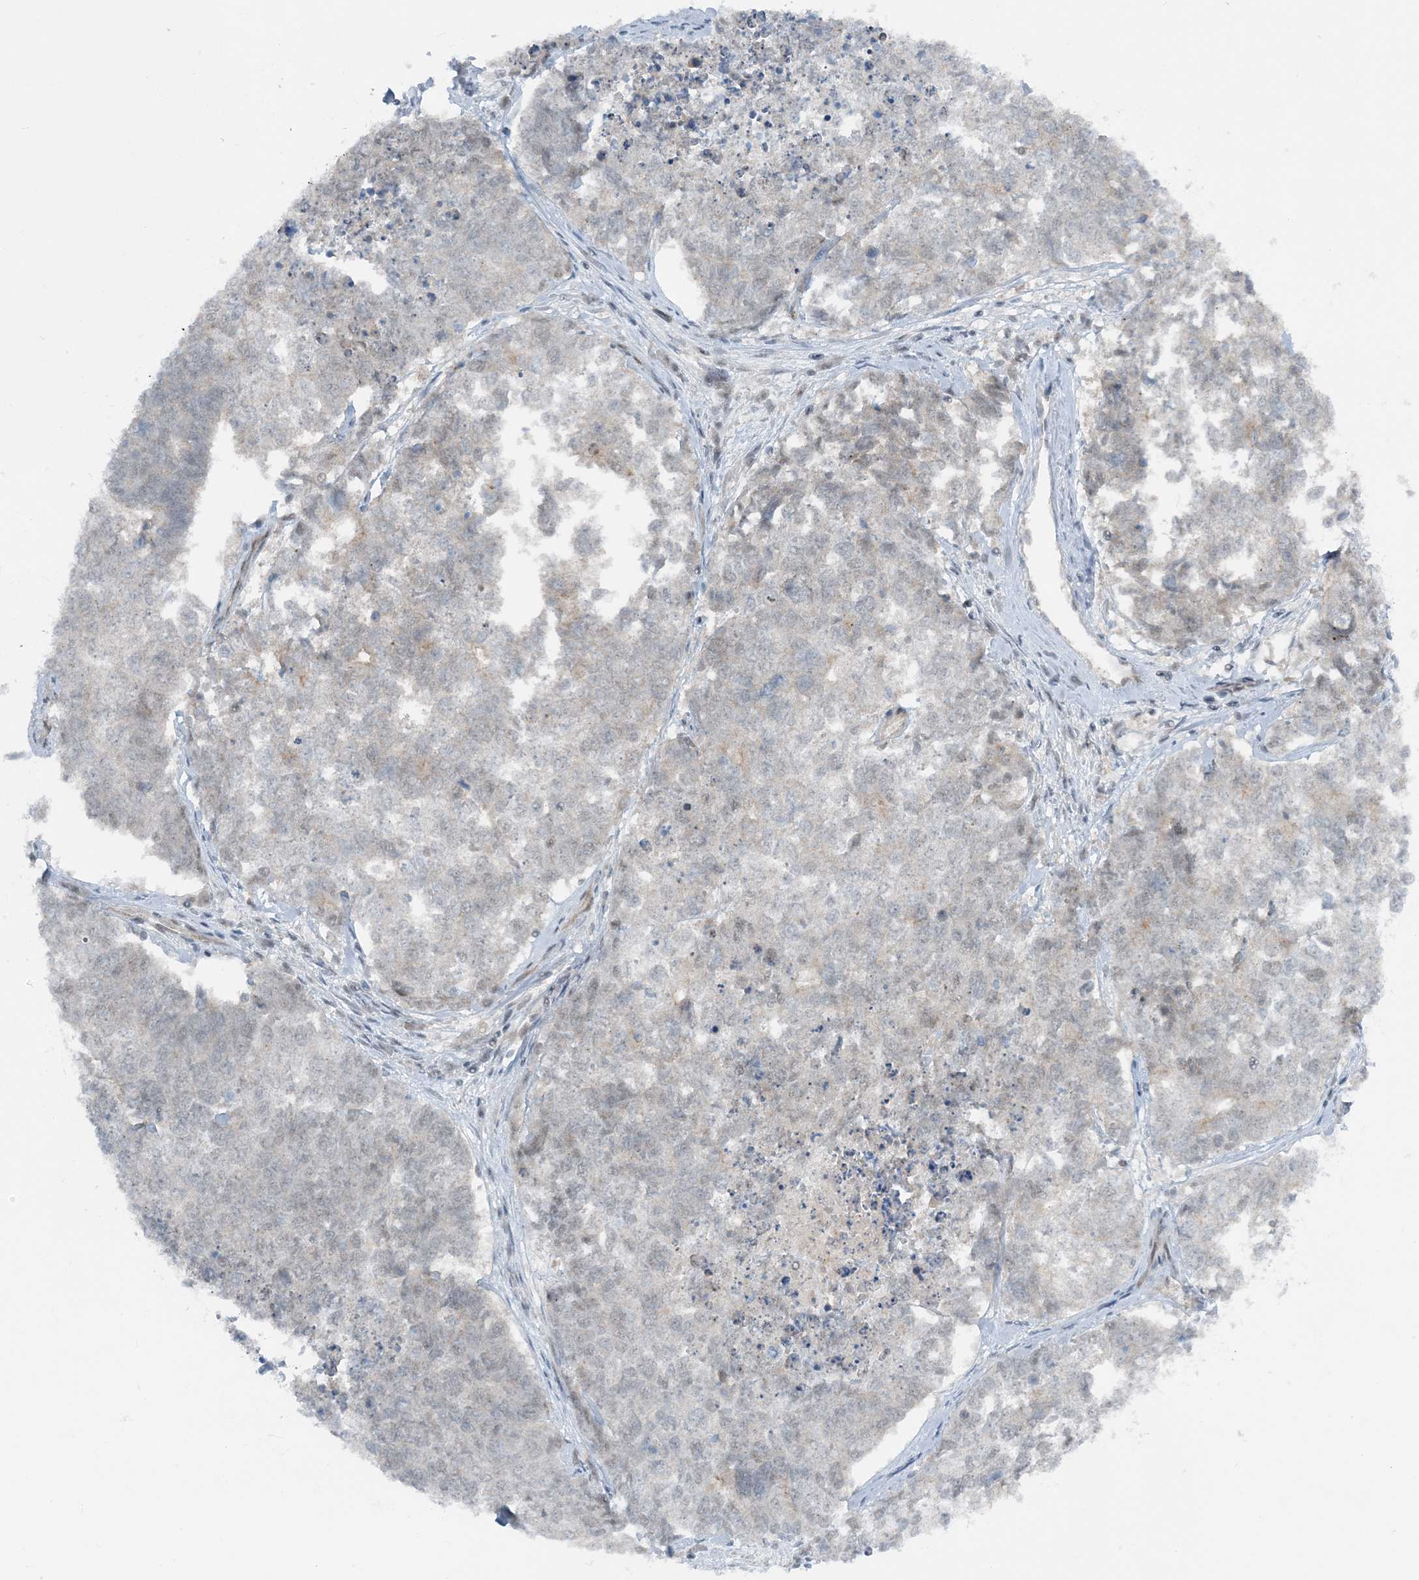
{"staining": {"intensity": "negative", "quantity": "none", "location": "none"}, "tissue": "cervical cancer", "cell_type": "Tumor cells", "image_type": "cancer", "snomed": [{"axis": "morphology", "description": "Squamous cell carcinoma, NOS"}, {"axis": "topography", "description": "Cervix"}], "caption": "An image of human squamous cell carcinoma (cervical) is negative for staining in tumor cells.", "gene": "ATP11A", "patient": {"sex": "female", "age": 63}}